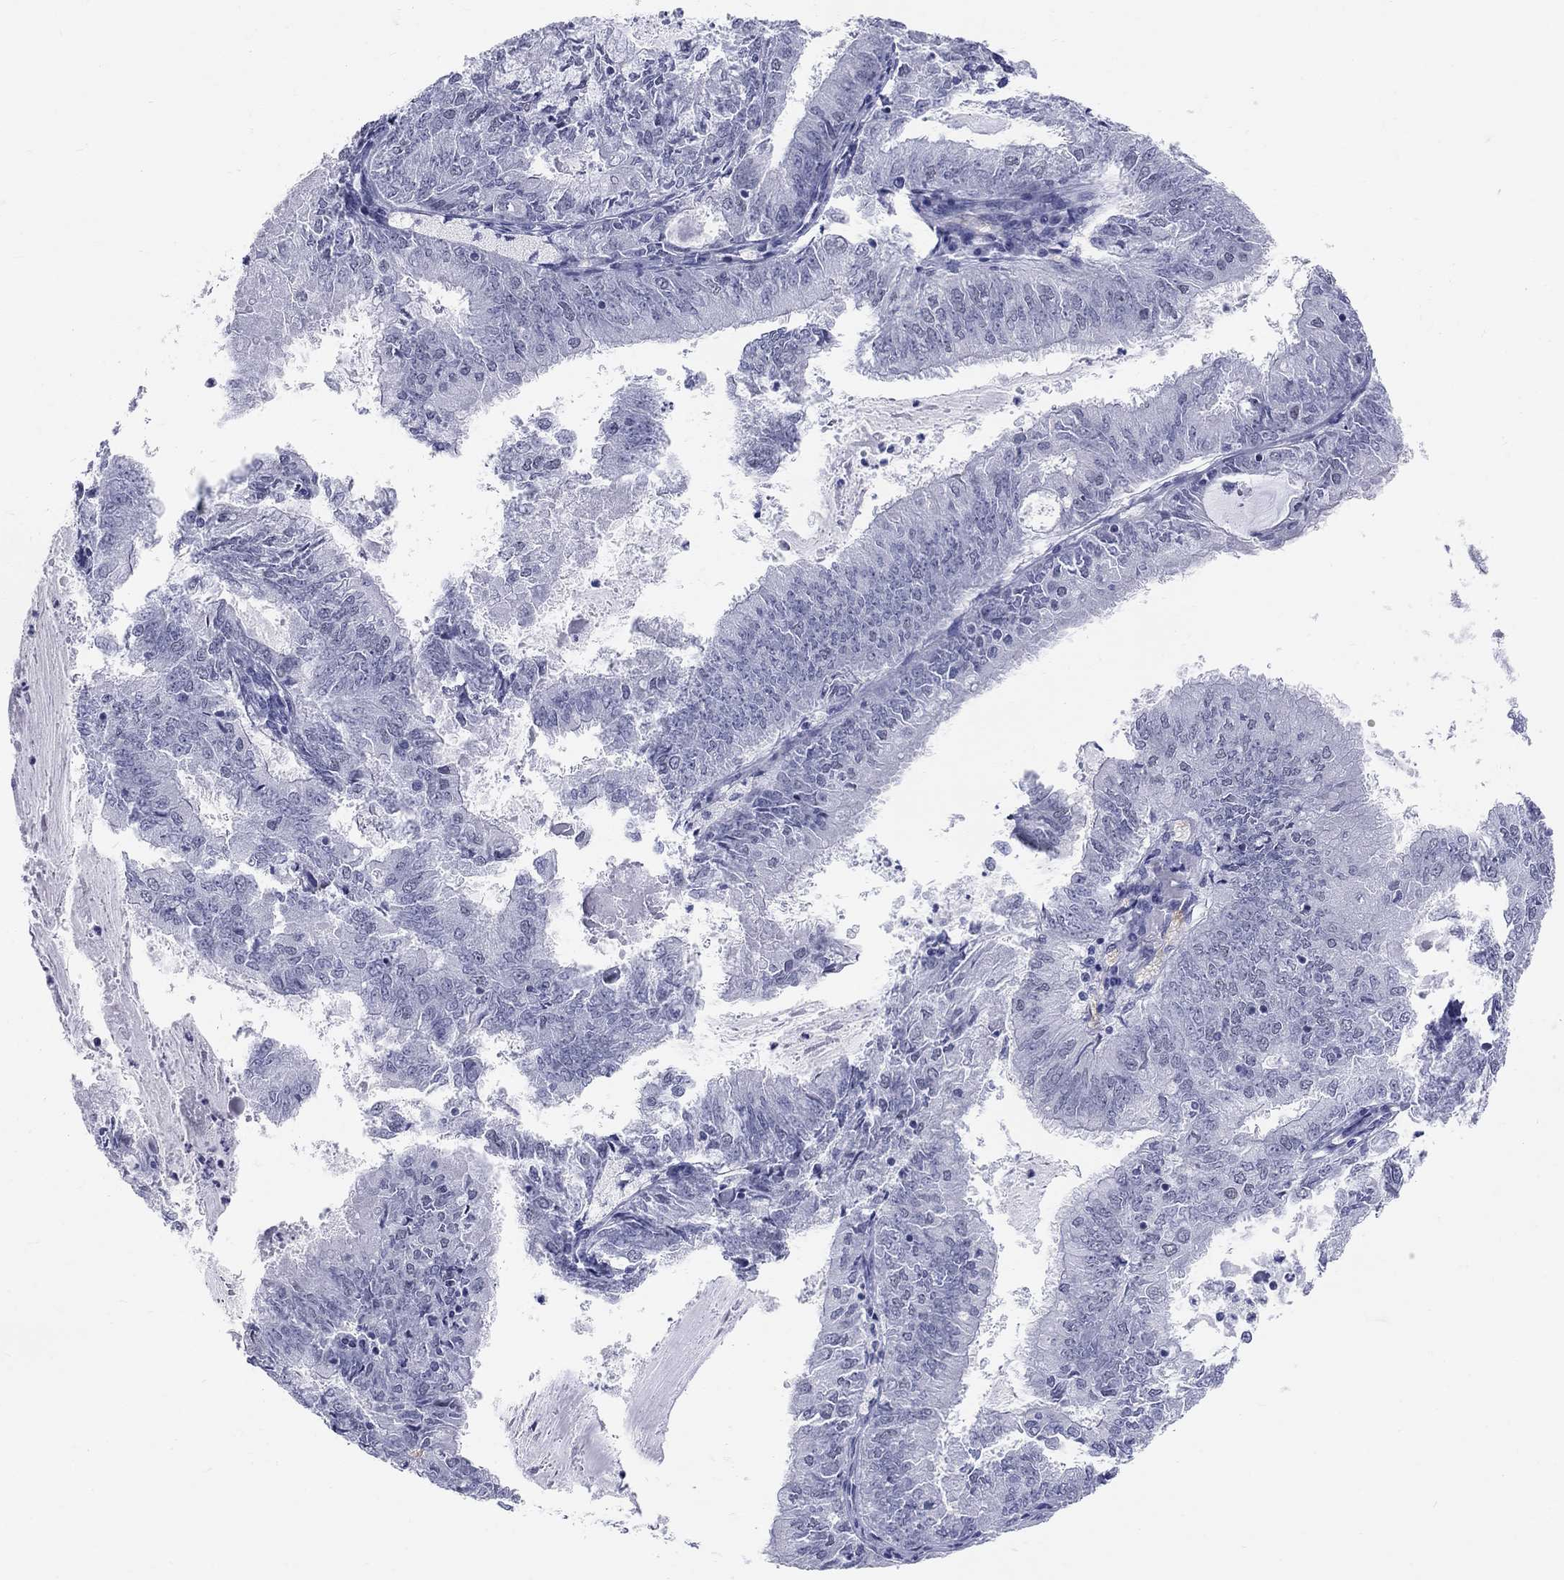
{"staining": {"intensity": "negative", "quantity": "none", "location": "none"}, "tissue": "endometrial cancer", "cell_type": "Tumor cells", "image_type": "cancer", "snomed": [{"axis": "morphology", "description": "Adenocarcinoma, NOS"}, {"axis": "topography", "description": "Endometrium"}], "caption": "Immunohistochemistry histopathology image of human endometrial cancer (adenocarcinoma) stained for a protein (brown), which displays no expression in tumor cells.", "gene": "DMTN", "patient": {"sex": "female", "age": 57}}